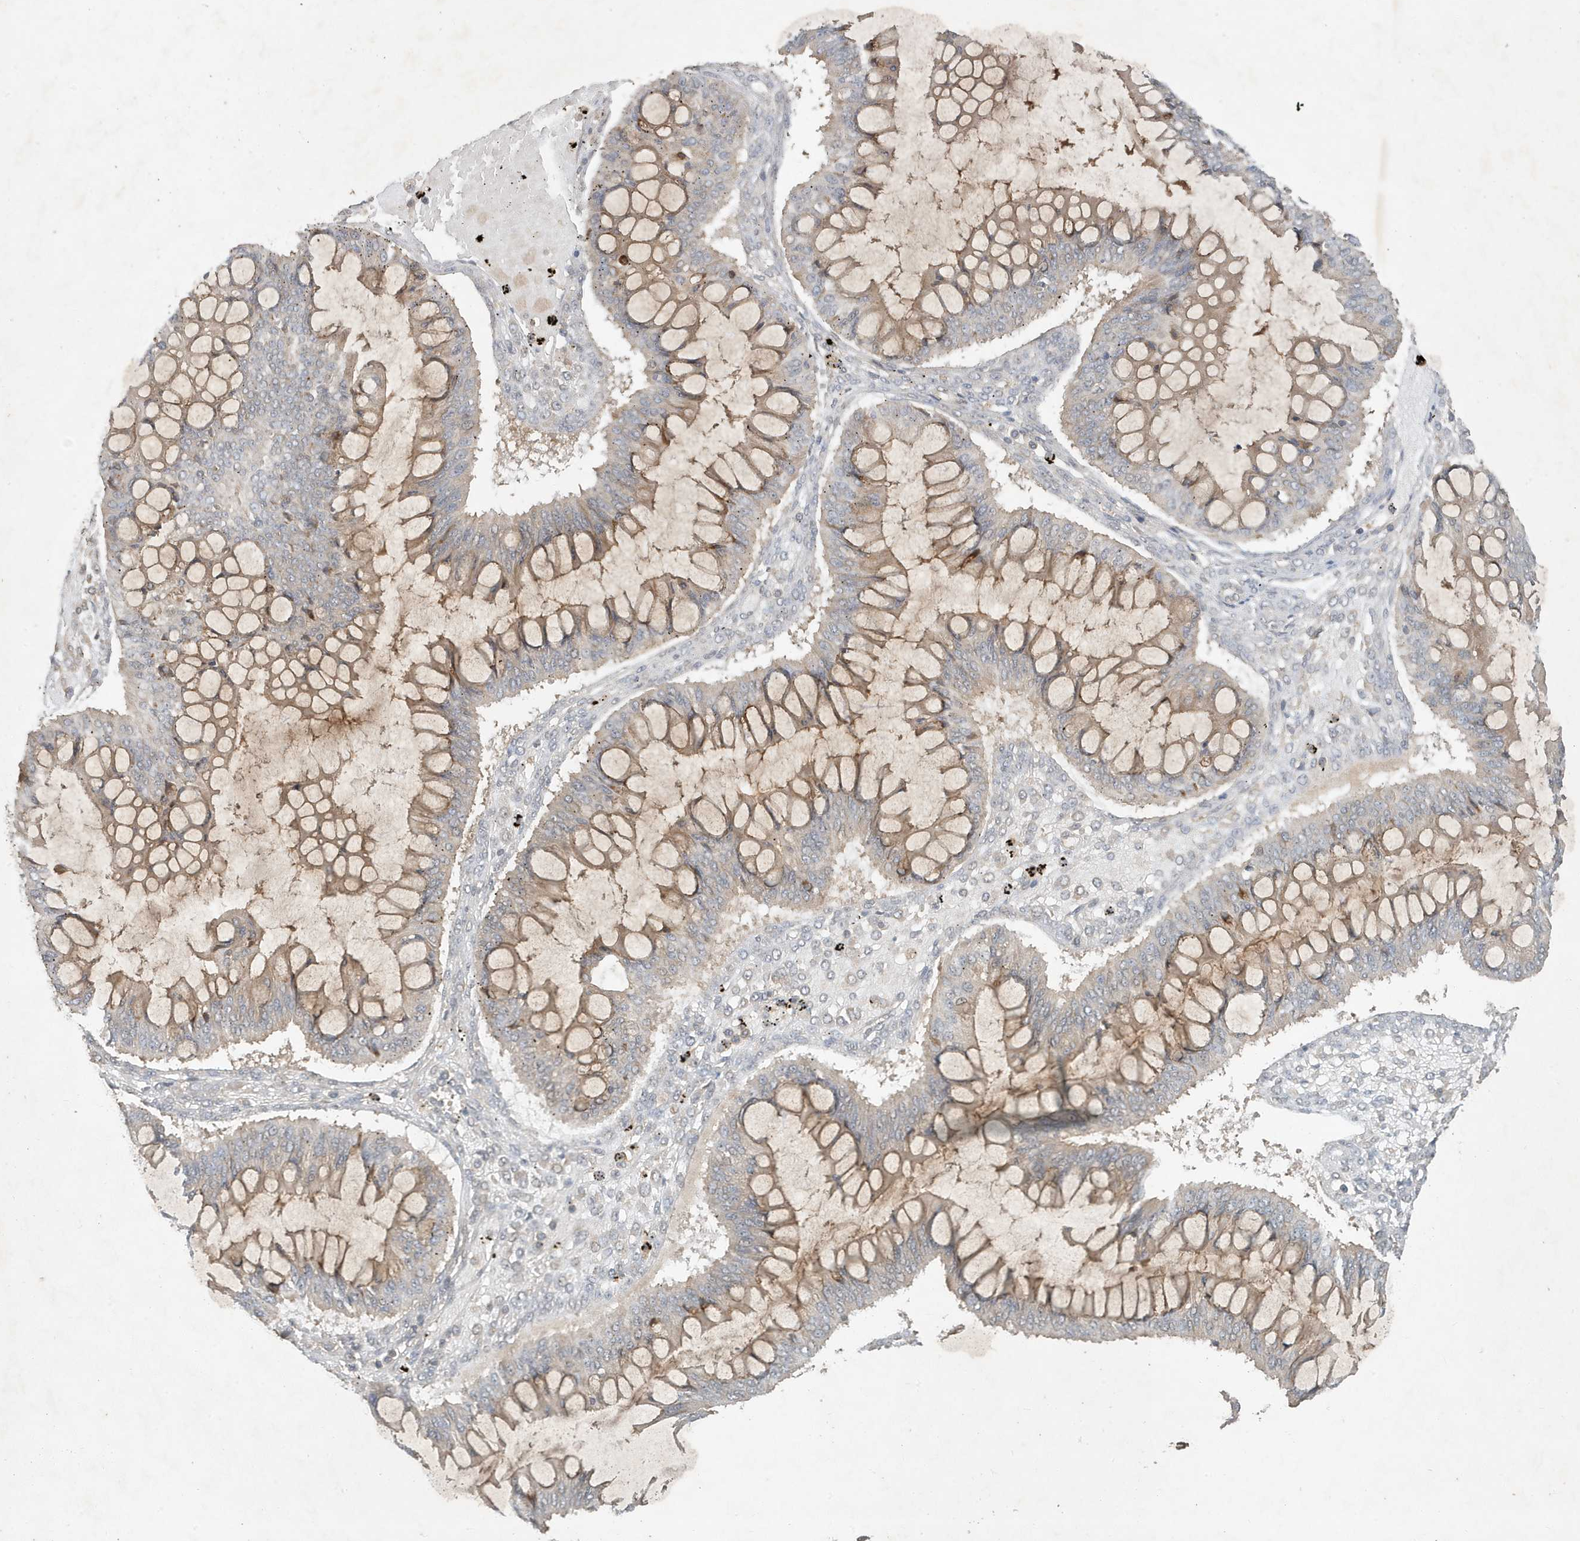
{"staining": {"intensity": "weak", "quantity": "25%-75%", "location": "cytoplasmic/membranous"}, "tissue": "ovarian cancer", "cell_type": "Tumor cells", "image_type": "cancer", "snomed": [{"axis": "morphology", "description": "Cystadenocarcinoma, mucinous, NOS"}, {"axis": "topography", "description": "Ovary"}], "caption": "Protein analysis of ovarian mucinous cystadenocarcinoma tissue reveals weak cytoplasmic/membranous expression in approximately 25%-75% of tumor cells. The staining is performed using DAB (3,3'-diaminobenzidine) brown chromogen to label protein expression. The nuclei are counter-stained blue using hematoxylin.", "gene": "ABCB9", "patient": {"sex": "female", "age": 73}}